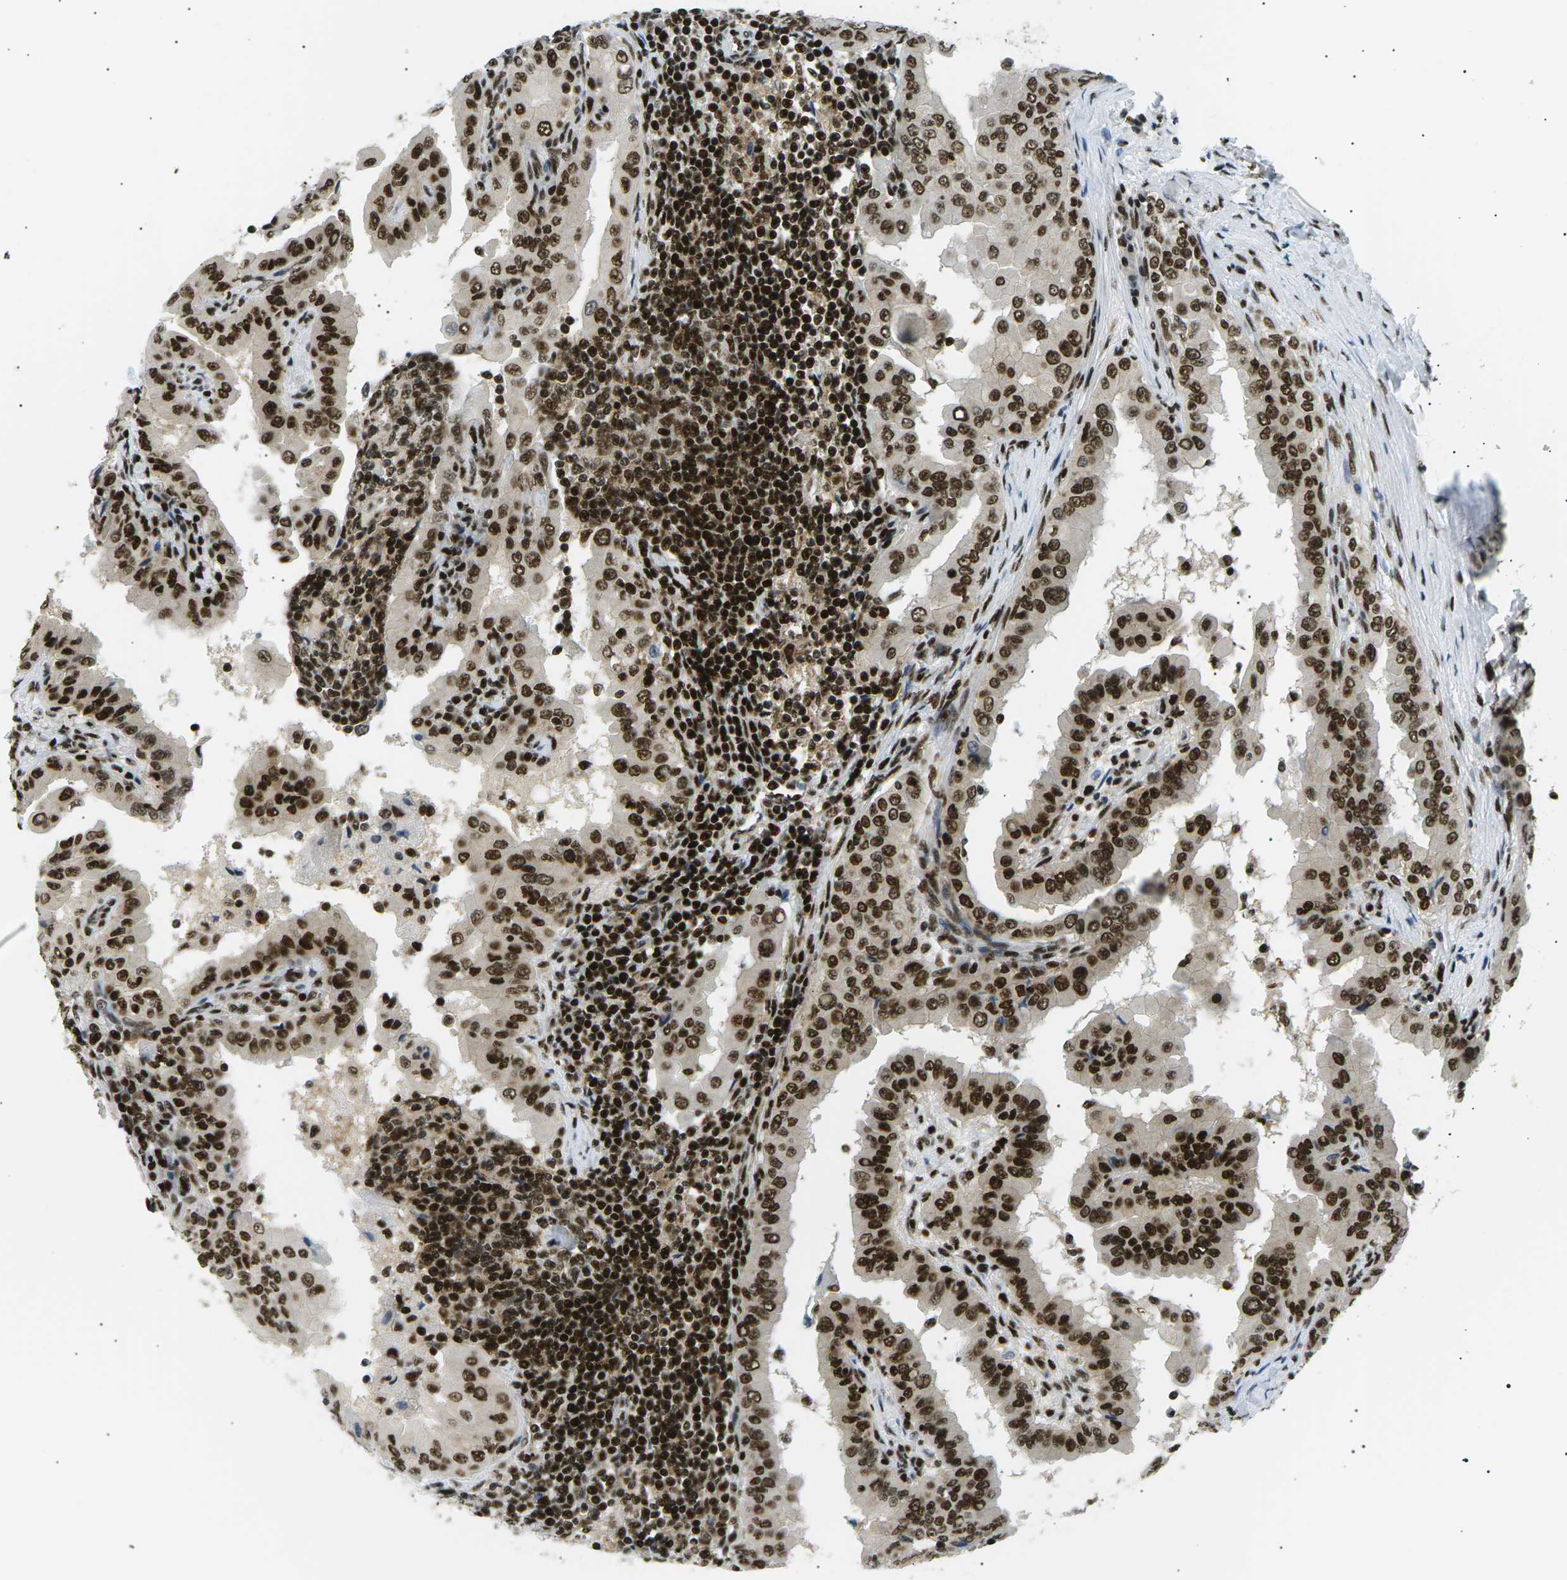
{"staining": {"intensity": "strong", "quantity": ">75%", "location": "nuclear"}, "tissue": "thyroid cancer", "cell_type": "Tumor cells", "image_type": "cancer", "snomed": [{"axis": "morphology", "description": "Papillary adenocarcinoma, NOS"}, {"axis": "topography", "description": "Thyroid gland"}], "caption": "A brown stain highlights strong nuclear expression of a protein in thyroid papillary adenocarcinoma tumor cells.", "gene": "RPA2", "patient": {"sex": "male", "age": 33}}